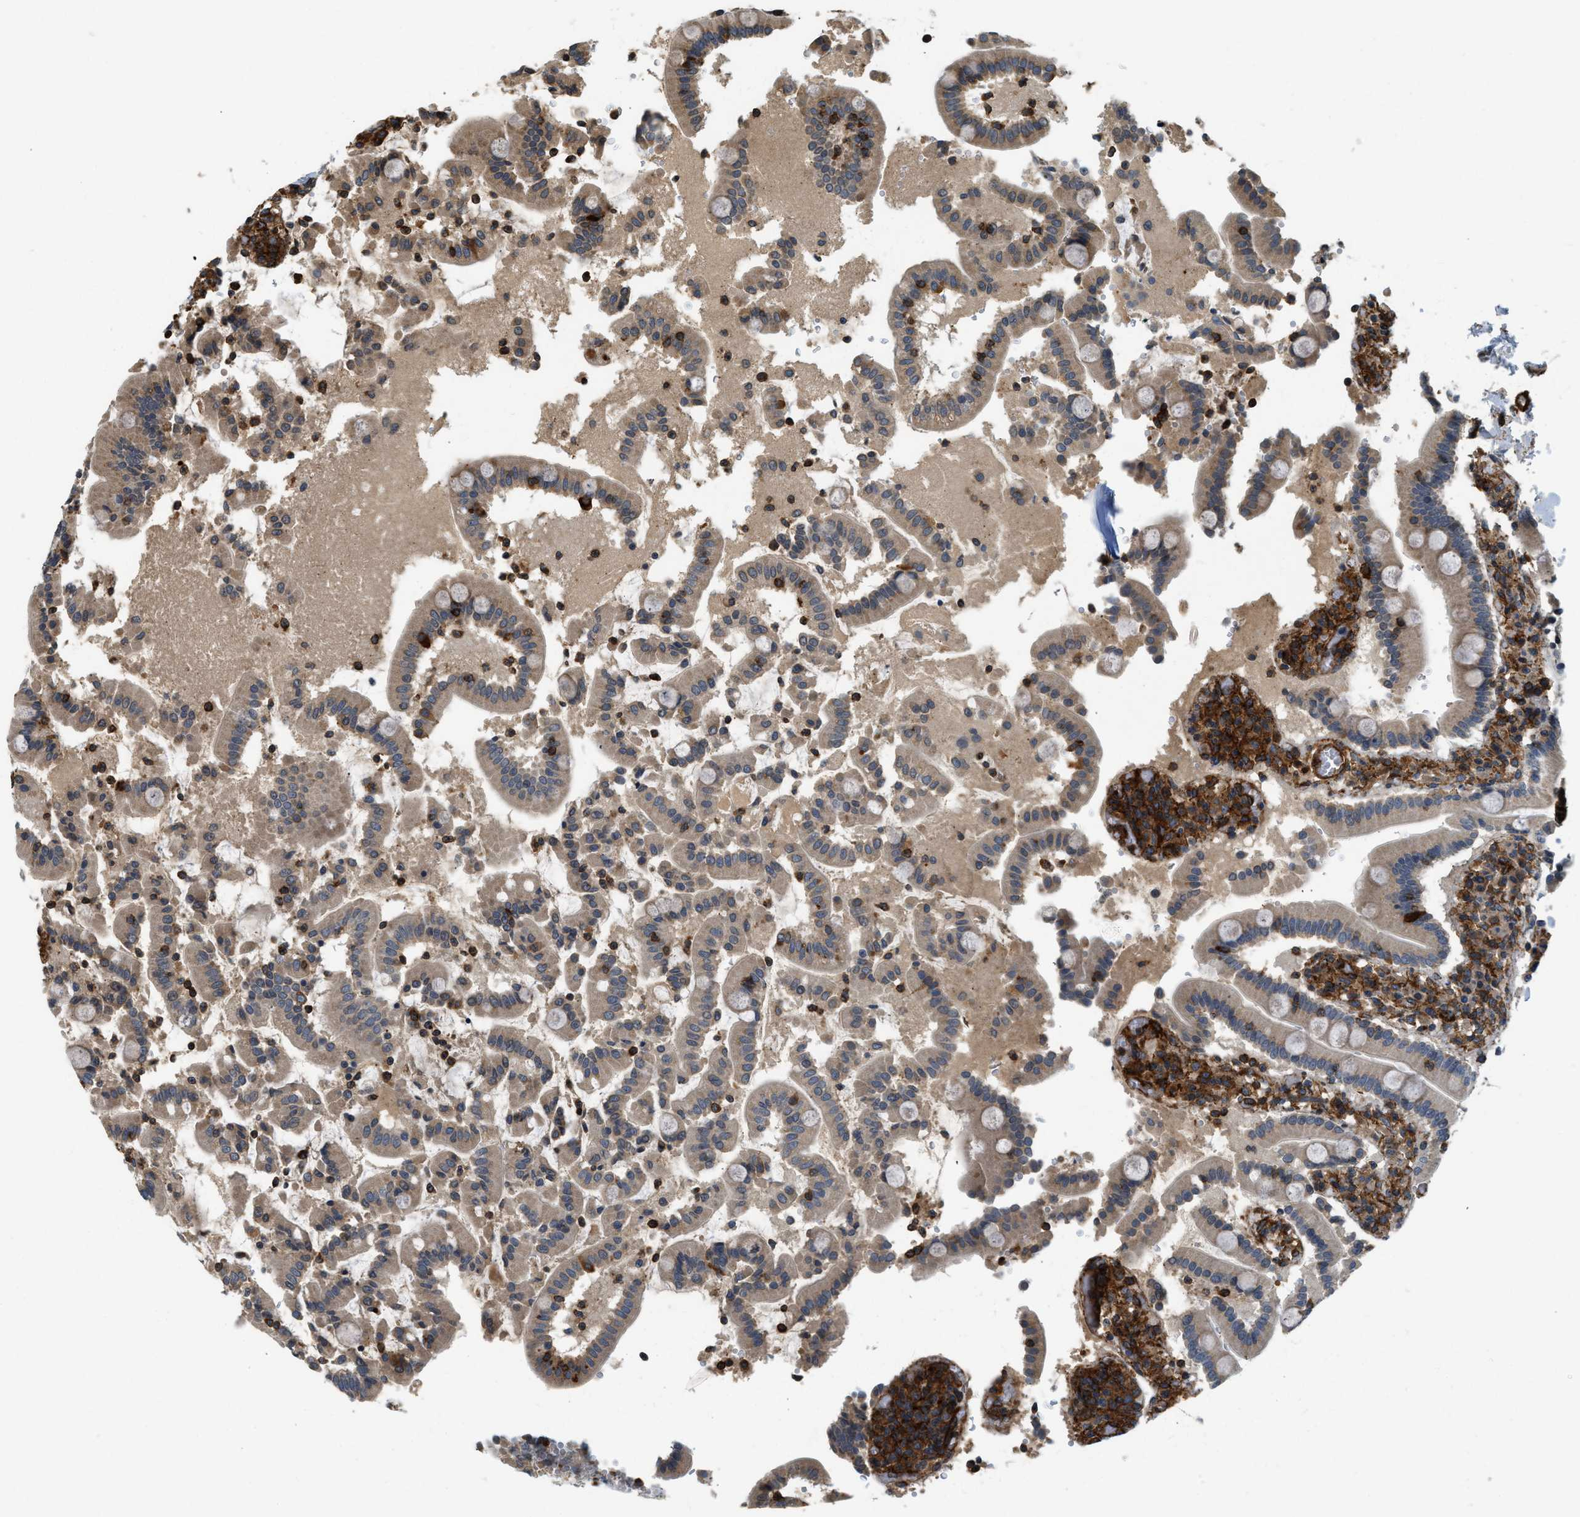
{"staining": {"intensity": "moderate", "quantity": ">75%", "location": "cytoplasmic/membranous"}, "tissue": "duodenum", "cell_type": "Glandular cells", "image_type": "normal", "snomed": [{"axis": "morphology", "description": "Normal tissue, NOS"}, {"axis": "topography", "description": "Small intestine, NOS"}], "caption": "The image displays staining of benign duodenum, revealing moderate cytoplasmic/membranous protein expression (brown color) within glandular cells.", "gene": "HIP1", "patient": {"sex": "female", "age": 71}}